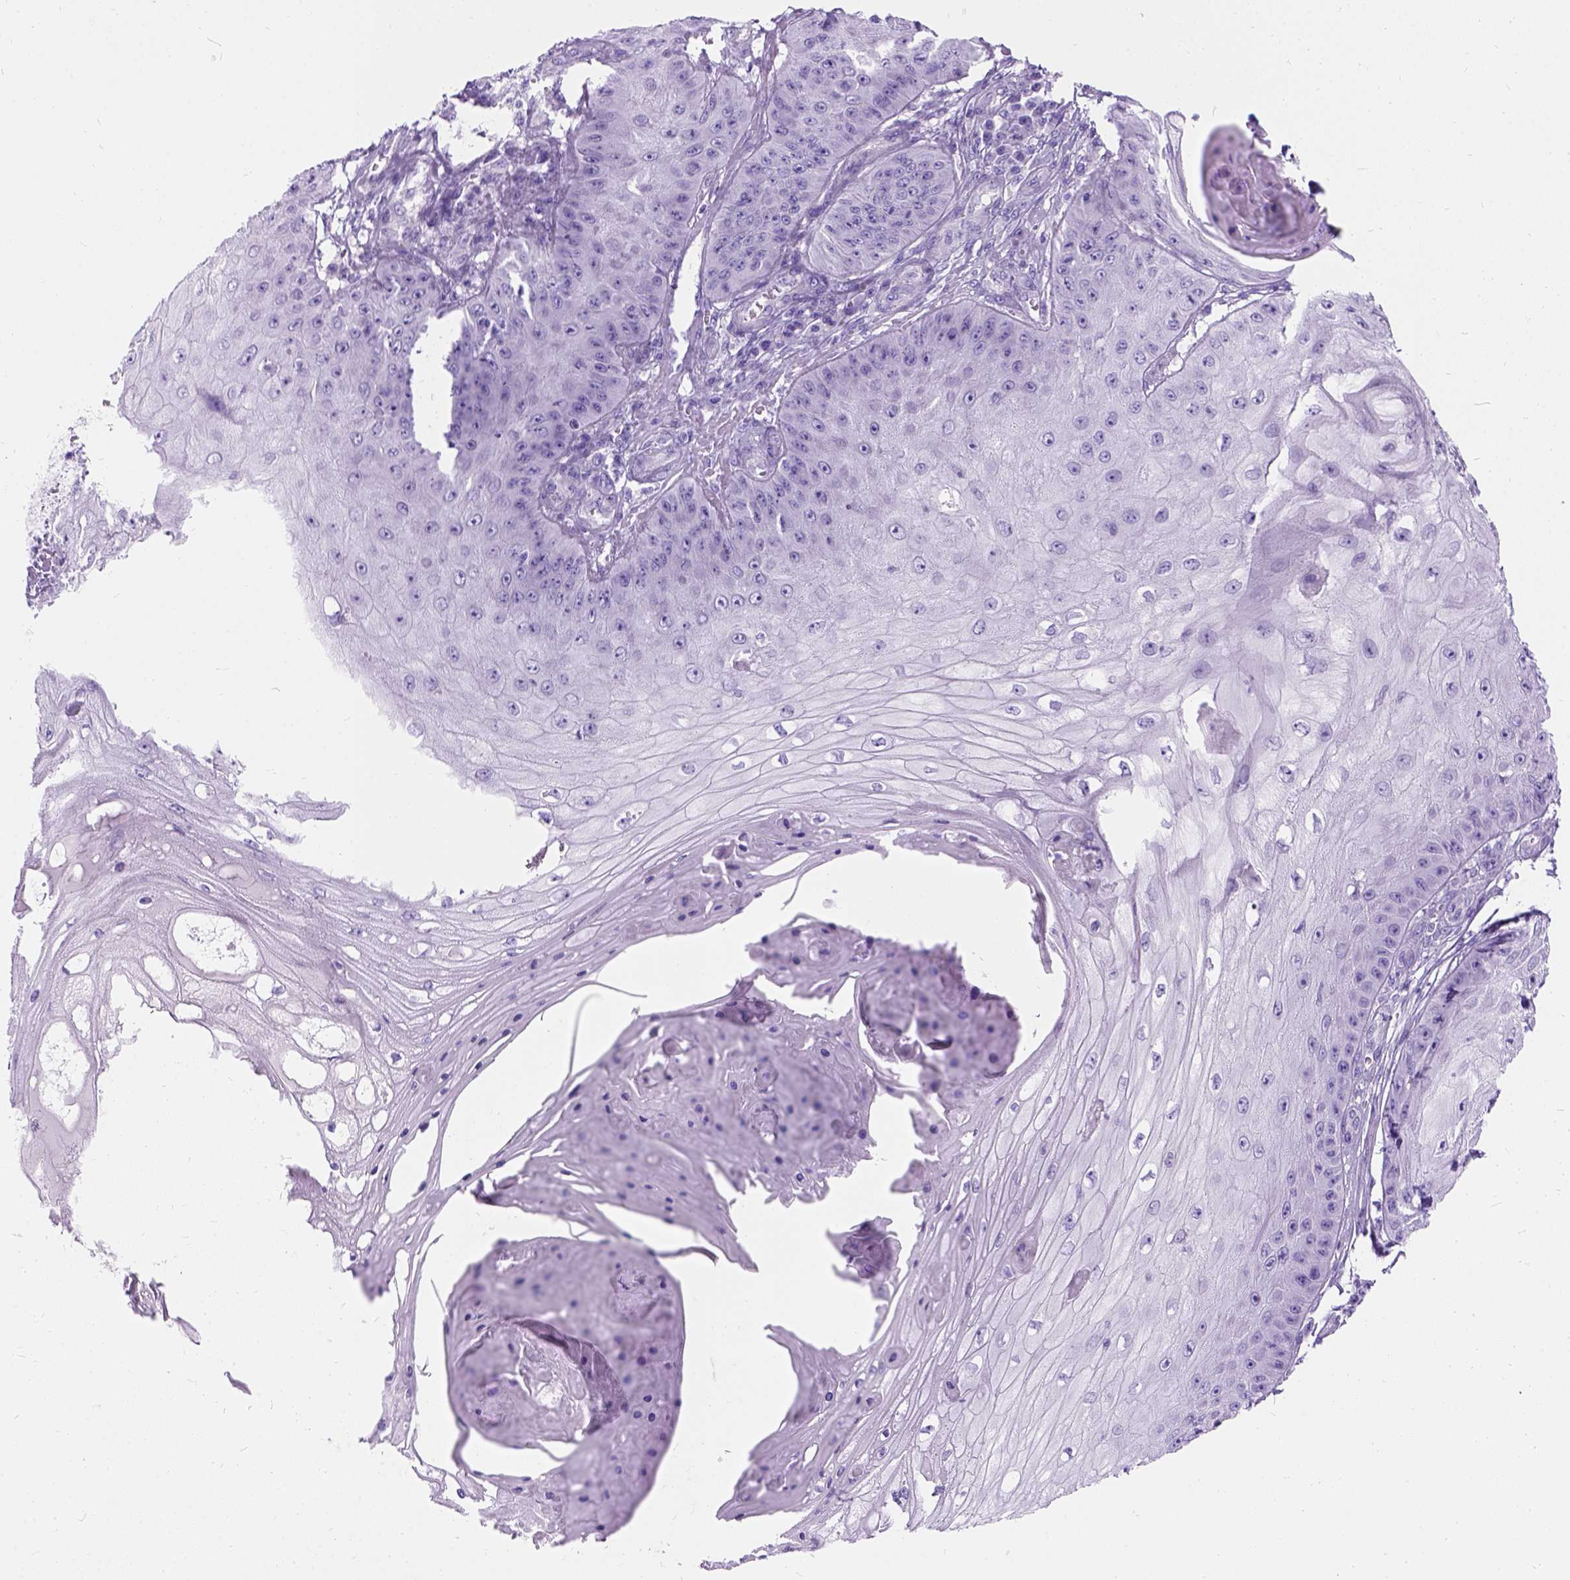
{"staining": {"intensity": "negative", "quantity": "none", "location": "none"}, "tissue": "skin cancer", "cell_type": "Tumor cells", "image_type": "cancer", "snomed": [{"axis": "morphology", "description": "Squamous cell carcinoma, NOS"}, {"axis": "topography", "description": "Skin"}], "caption": "Immunohistochemical staining of skin cancer demonstrates no significant positivity in tumor cells.", "gene": "C7orf57", "patient": {"sex": "male", "age": 70}}